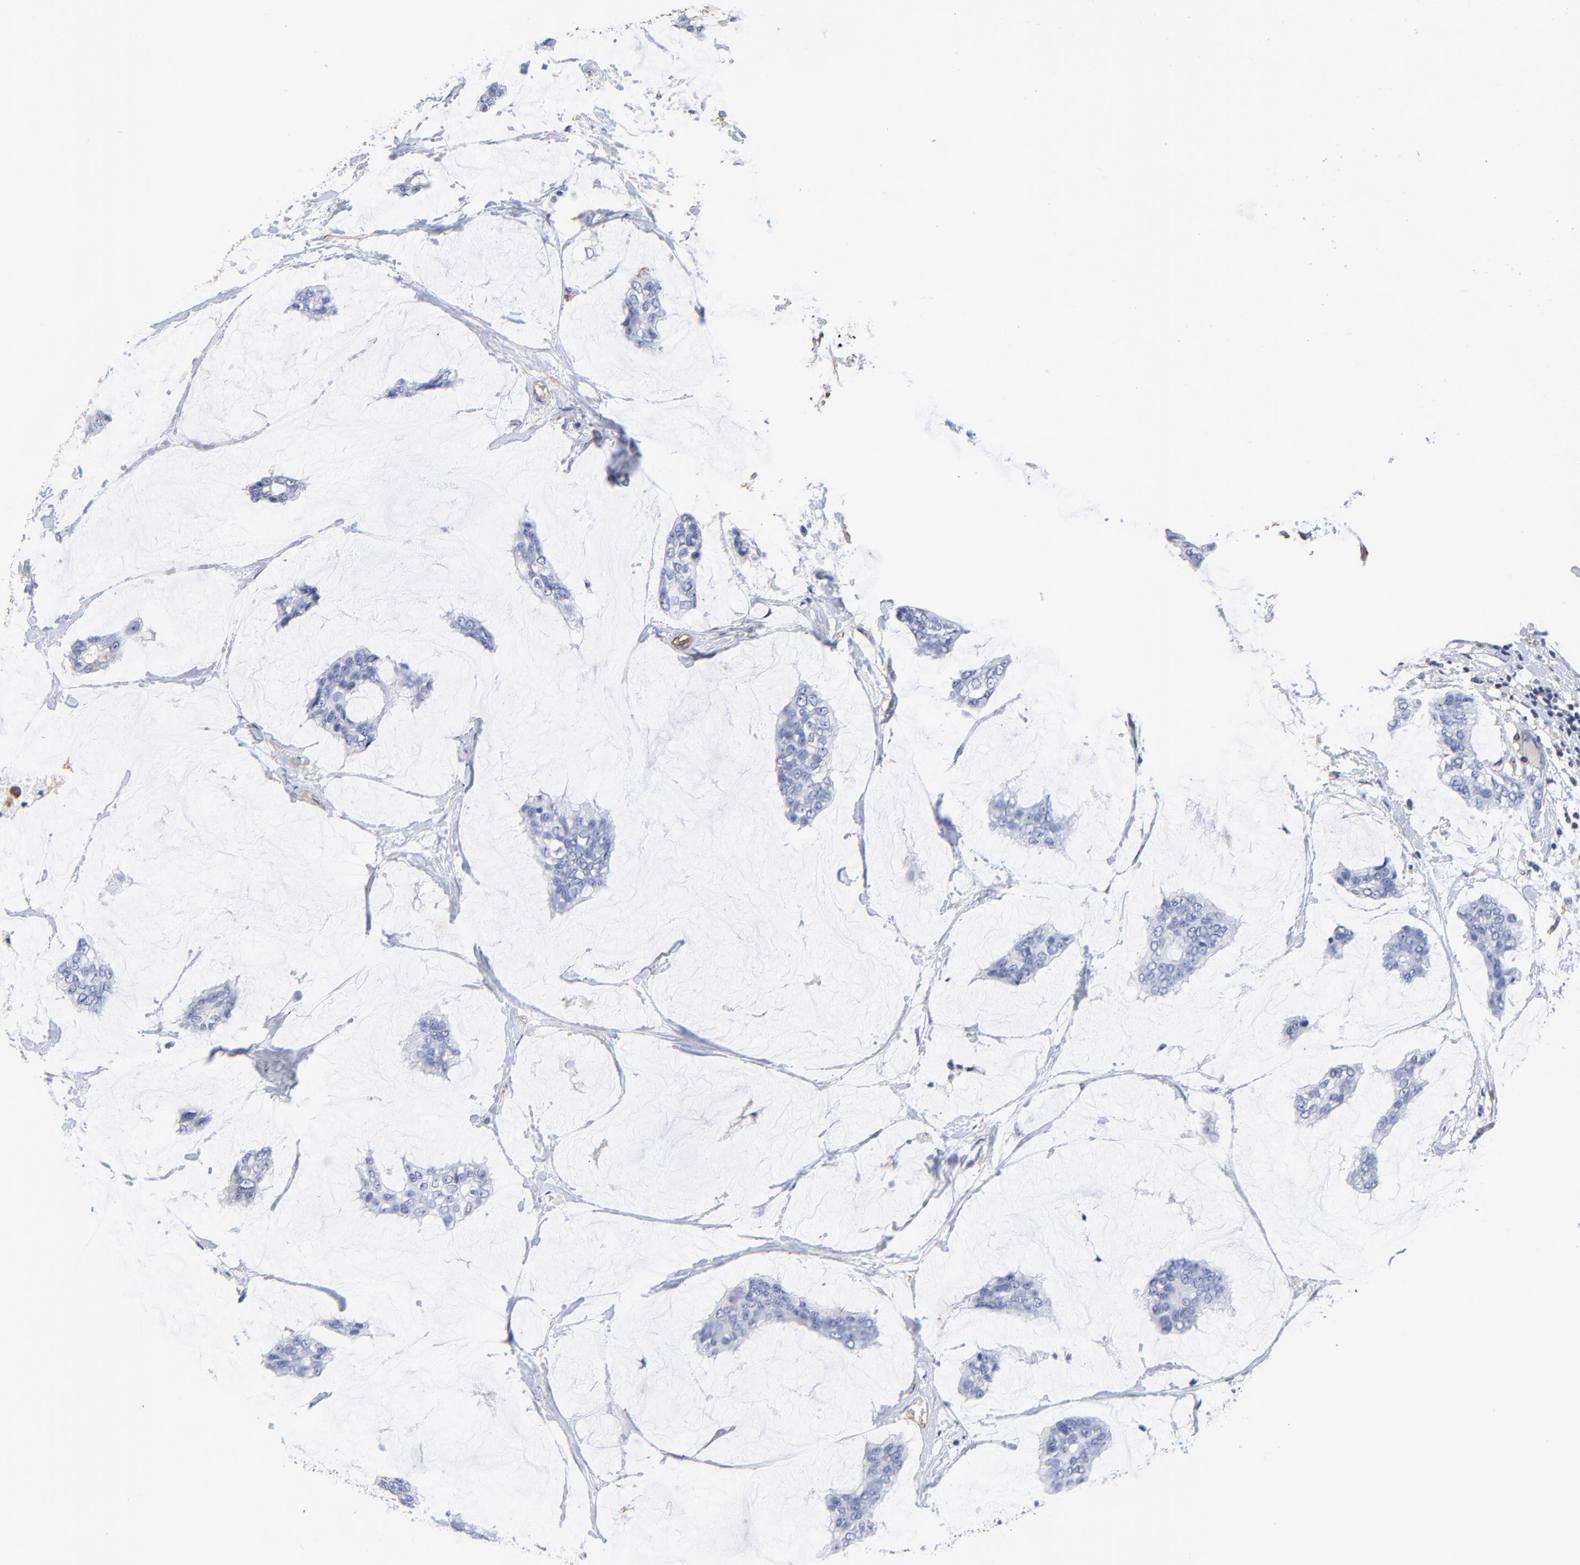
{"staining": {"intensity": "negative", "quantity": "none", "location": "none"}, "tissue": "breast cancer", "cell_type": "Tumor cells", "image_type": "cancer", "snomed": [{"axis": "morphology", "description": "Duct carcinoma"}, {"axis": "topography", "description": "Breast"}], "caption": "Immunohistochemistry (IHC) photomicrograph of breast cancer (infiltrating ductal carcinoma) stained for a protein (brown), which displays no expression in tumor cells. (Immunohistochemistry (IHC), brightfield microscopy, high magnification).", "gene": "TAGLN2", "patient": {"sex": "female", "age": 93}}